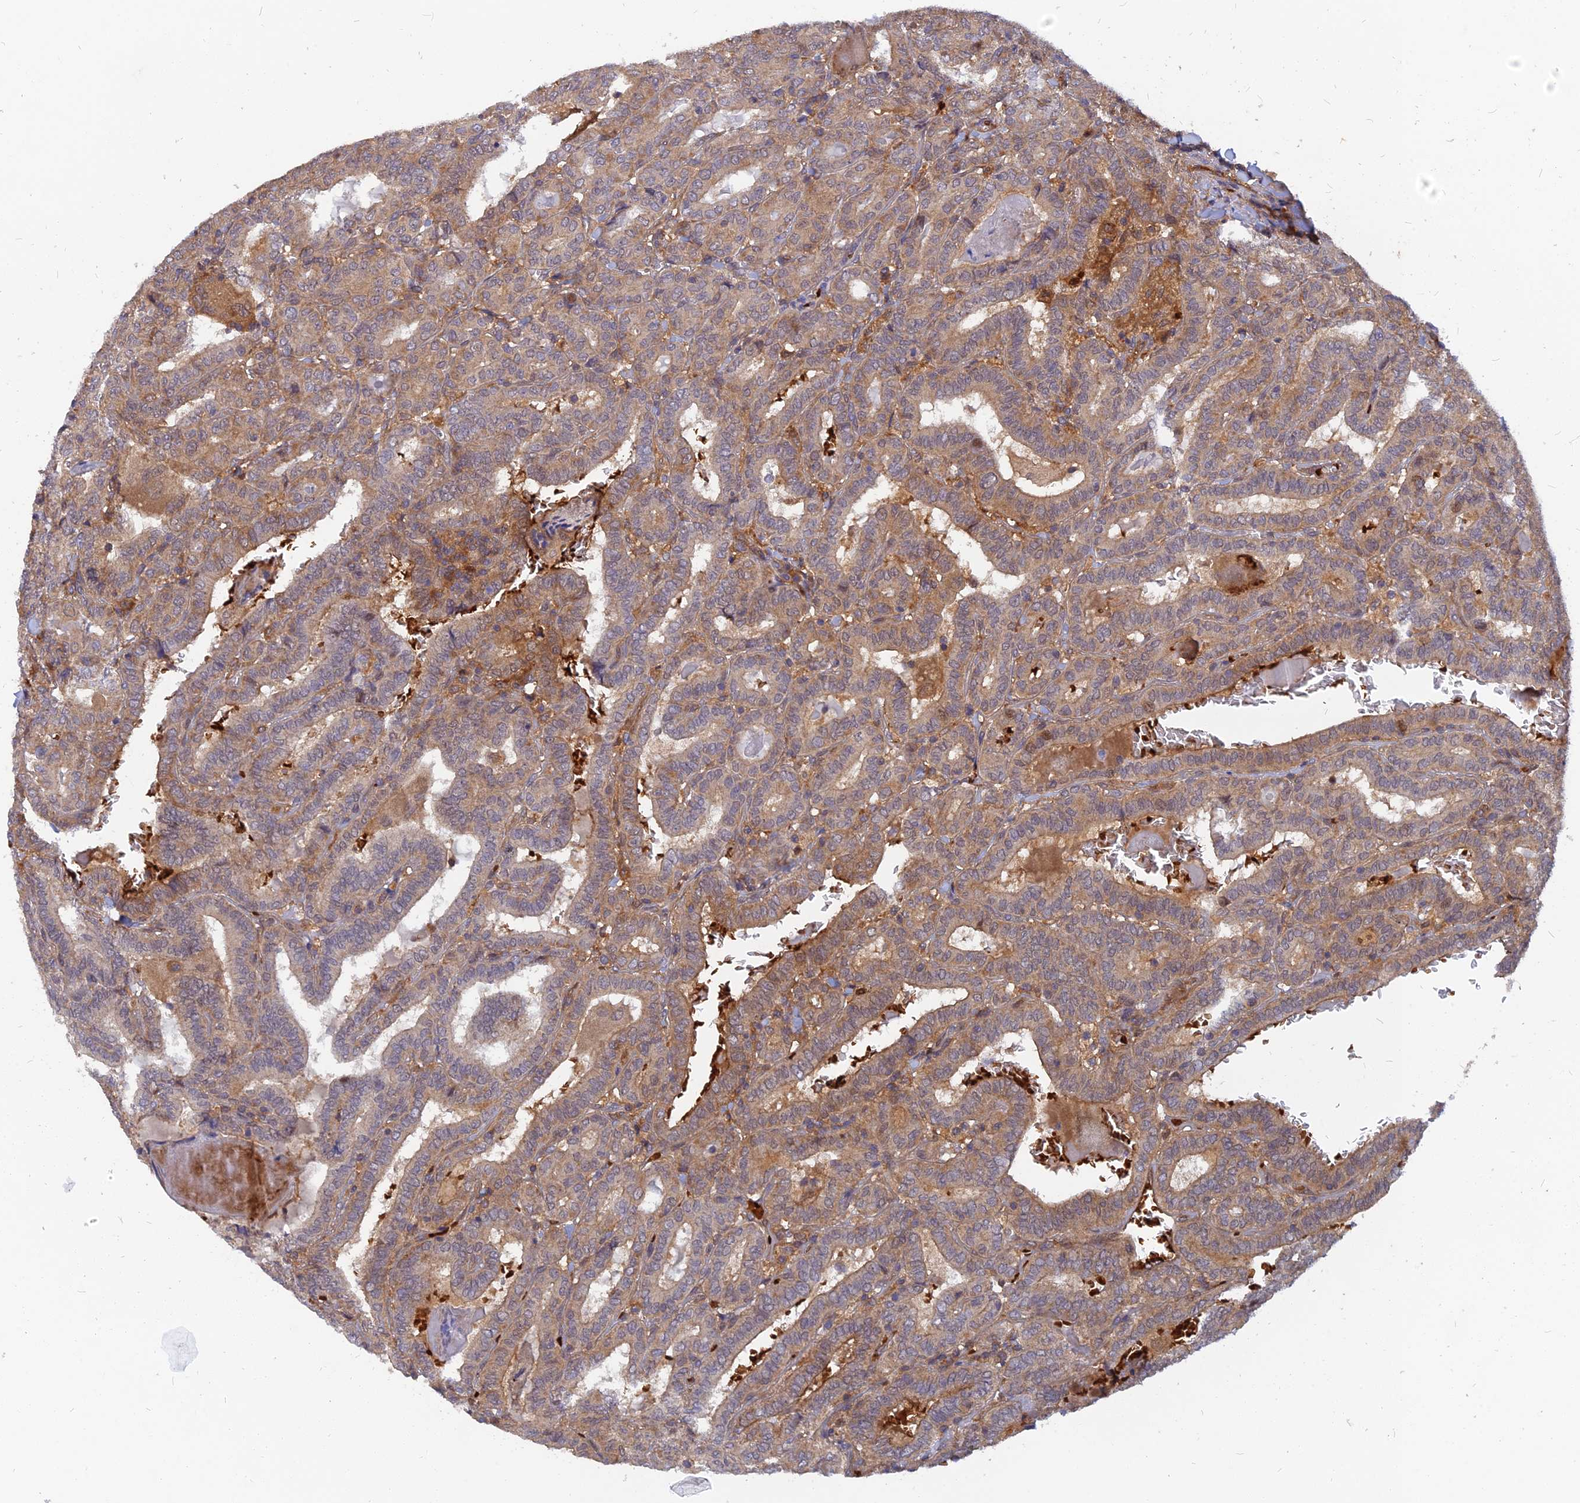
{"staining": {"intensity": "moderate", "quantity": ">75%", "location": "cytoplasmic/membranous"}, "tissue": "thyroid cancer", "cell_type": "Tumor cells", "image_type": "cancer", "snomed": [{"axis": "morphology", "description": "Papillary adenocarcinoma, NOS"}, {"axis": "topography", "description": "Thyroid gland"}], "caption": "The immunohistochemical stain highlights moderate cytoplasmic/membranous staining in tumor cells of thyroid papillary adenocarcinoma tissue.", "gene": "ARL2BP", "patient": {"sex": "female", "age": 72}}